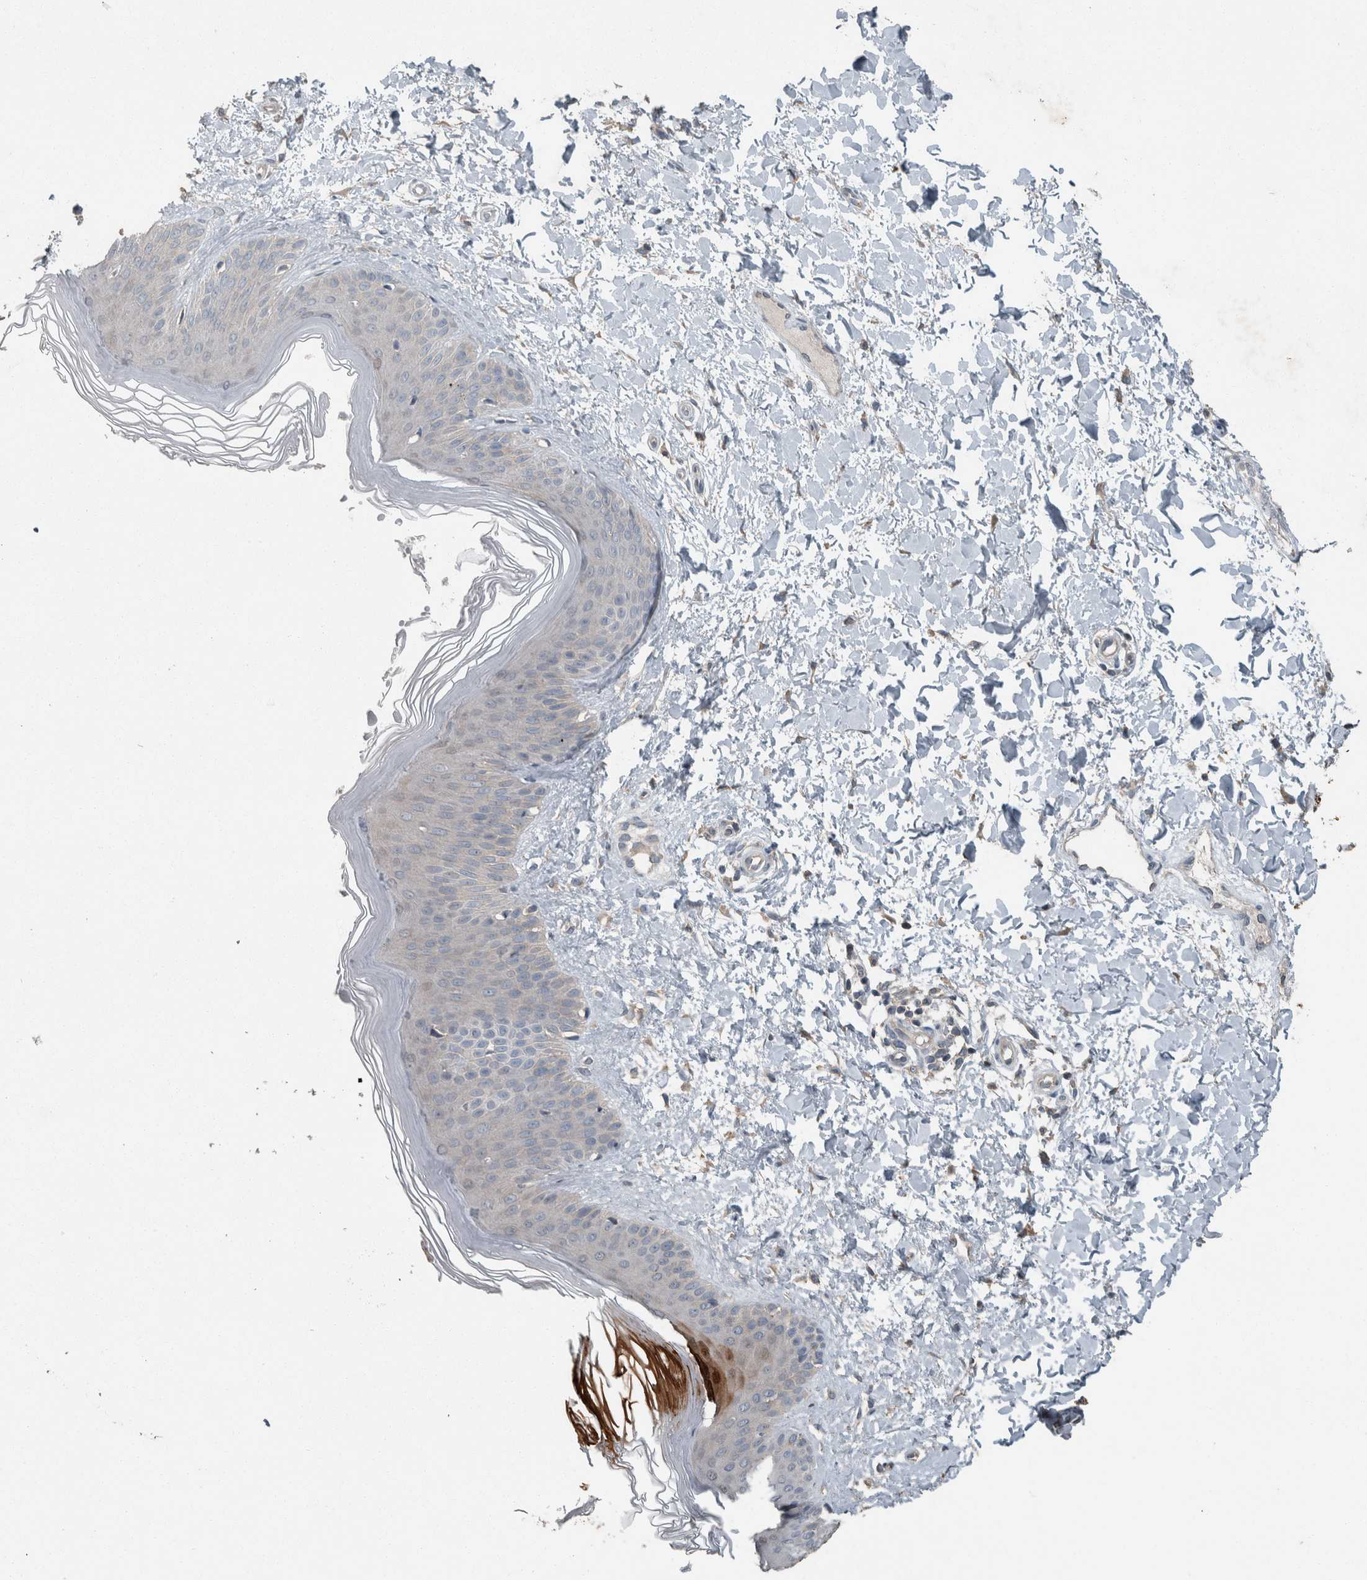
{"staining": {"intensity": "negative", "quantity": "none", "location": "none"}, "tissue": "skin", "cell_type": "Fibroblasts", "image_type": "normal", "snomed": [{"axis": "morphology", "description": "Normal tissue, NOS"}, {"axis": "morphology", "description": "Malignant melanoma, Metastatic site"}, {"axis": "topography", "description": "Skin"}], "caption": "This is an IHC image of benign skin. There is no expression in fibroblasts.", "gene": "KNTC1", "patient": {"sex": "male", "age": 41}}